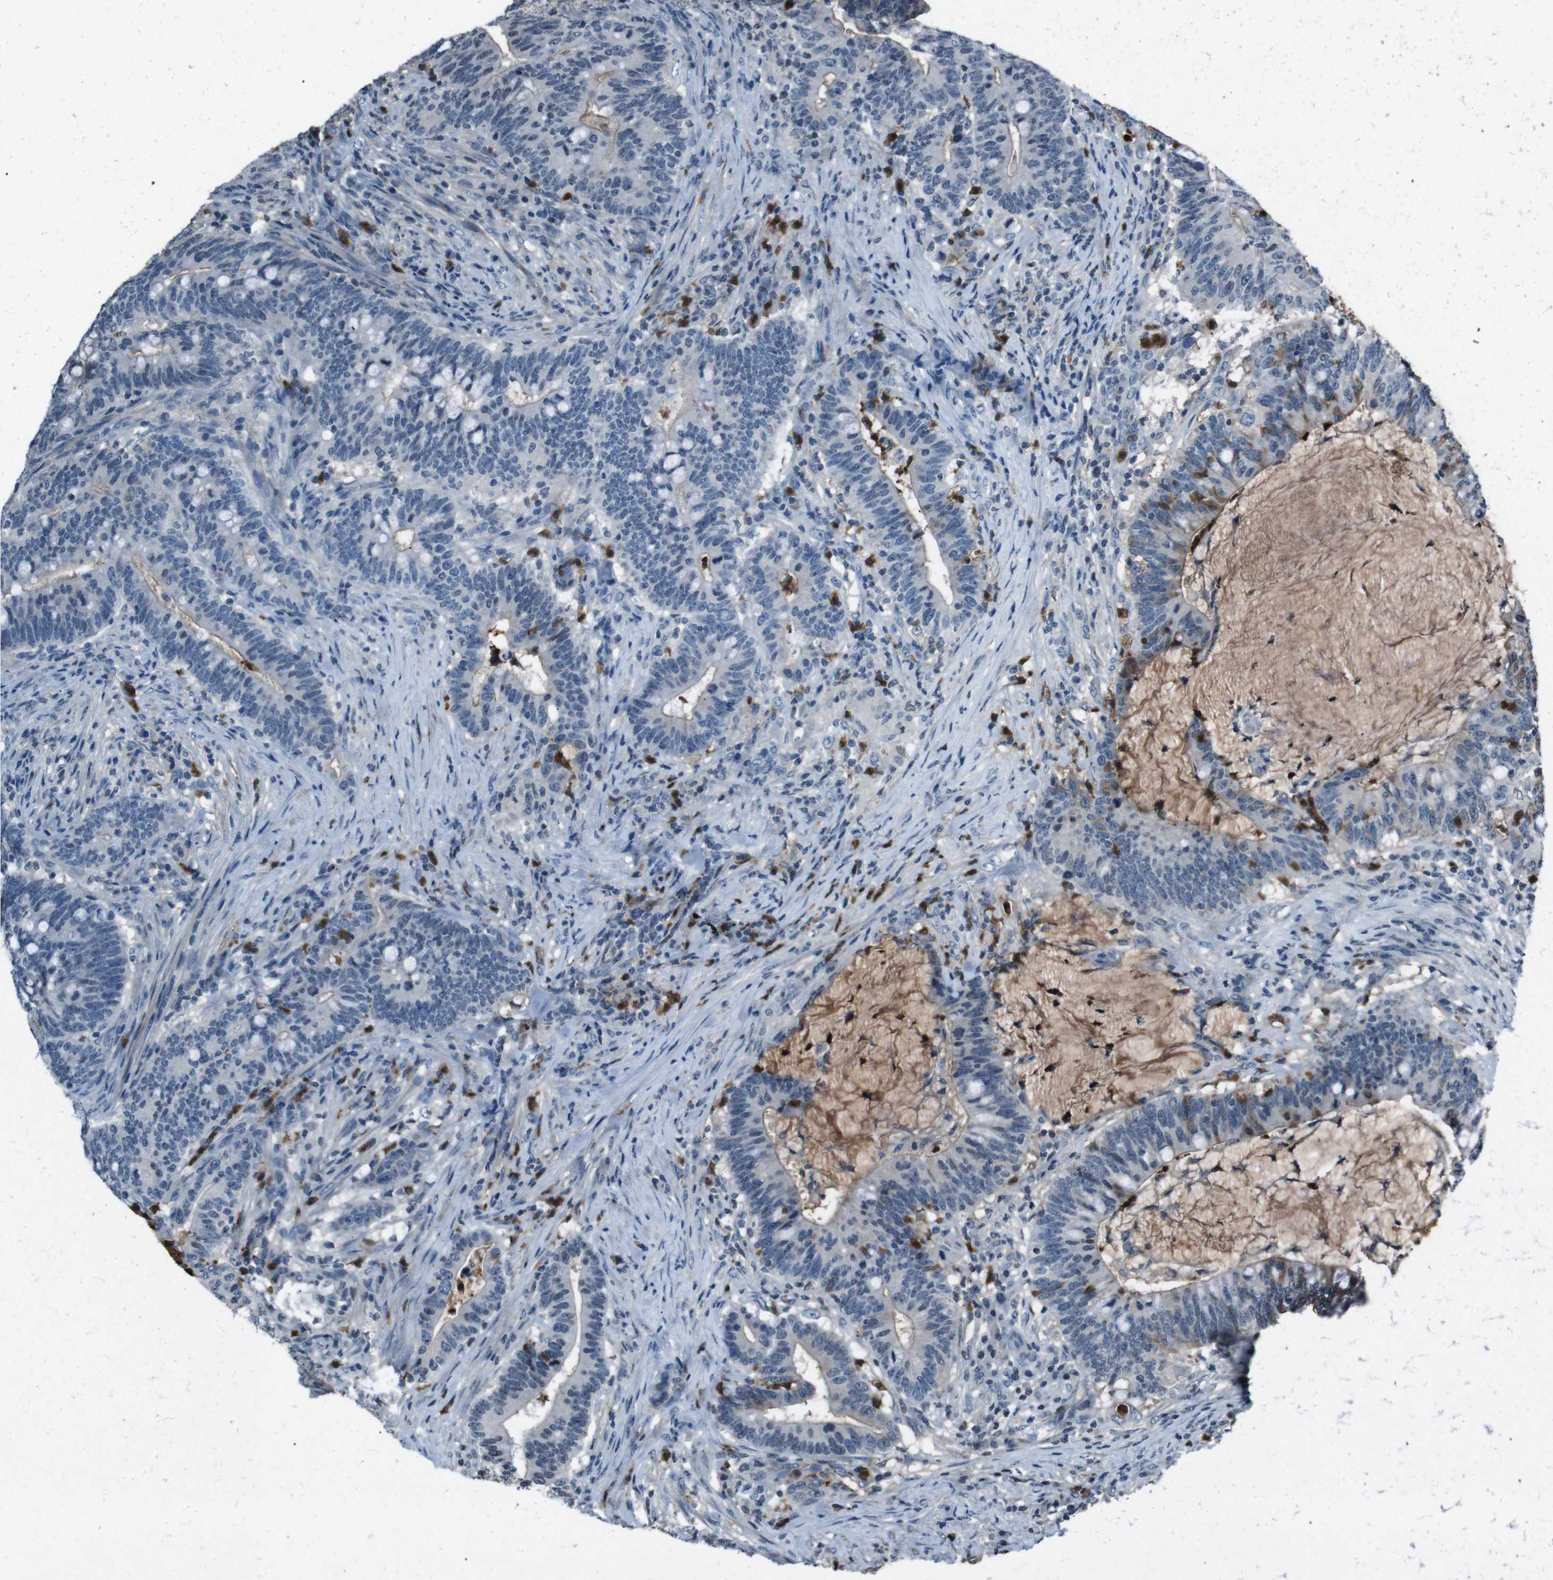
{"staining": {"intensity": "weak", "quantity": "<25%", "location": "cytoplasmic/membranous"}, "tissue": "colorectal cancer", "cell_type": "Tumor cells", "image_type": "cancer", "snomed": [{"axis": "morphology", "description": "Normal tissue, NOS"}, {"axis": "morphology", "description": "Adenocarcinoma, NOS"}, {"axis": "topography", "description": "Colon"}], "caption": "Colorectal adenocarcinoma was stained to show a protein in brown. There is no significant positivity in tumor cells.", "gene": "UGT1A6", "patient": {"sex": "female", "age": 66}}